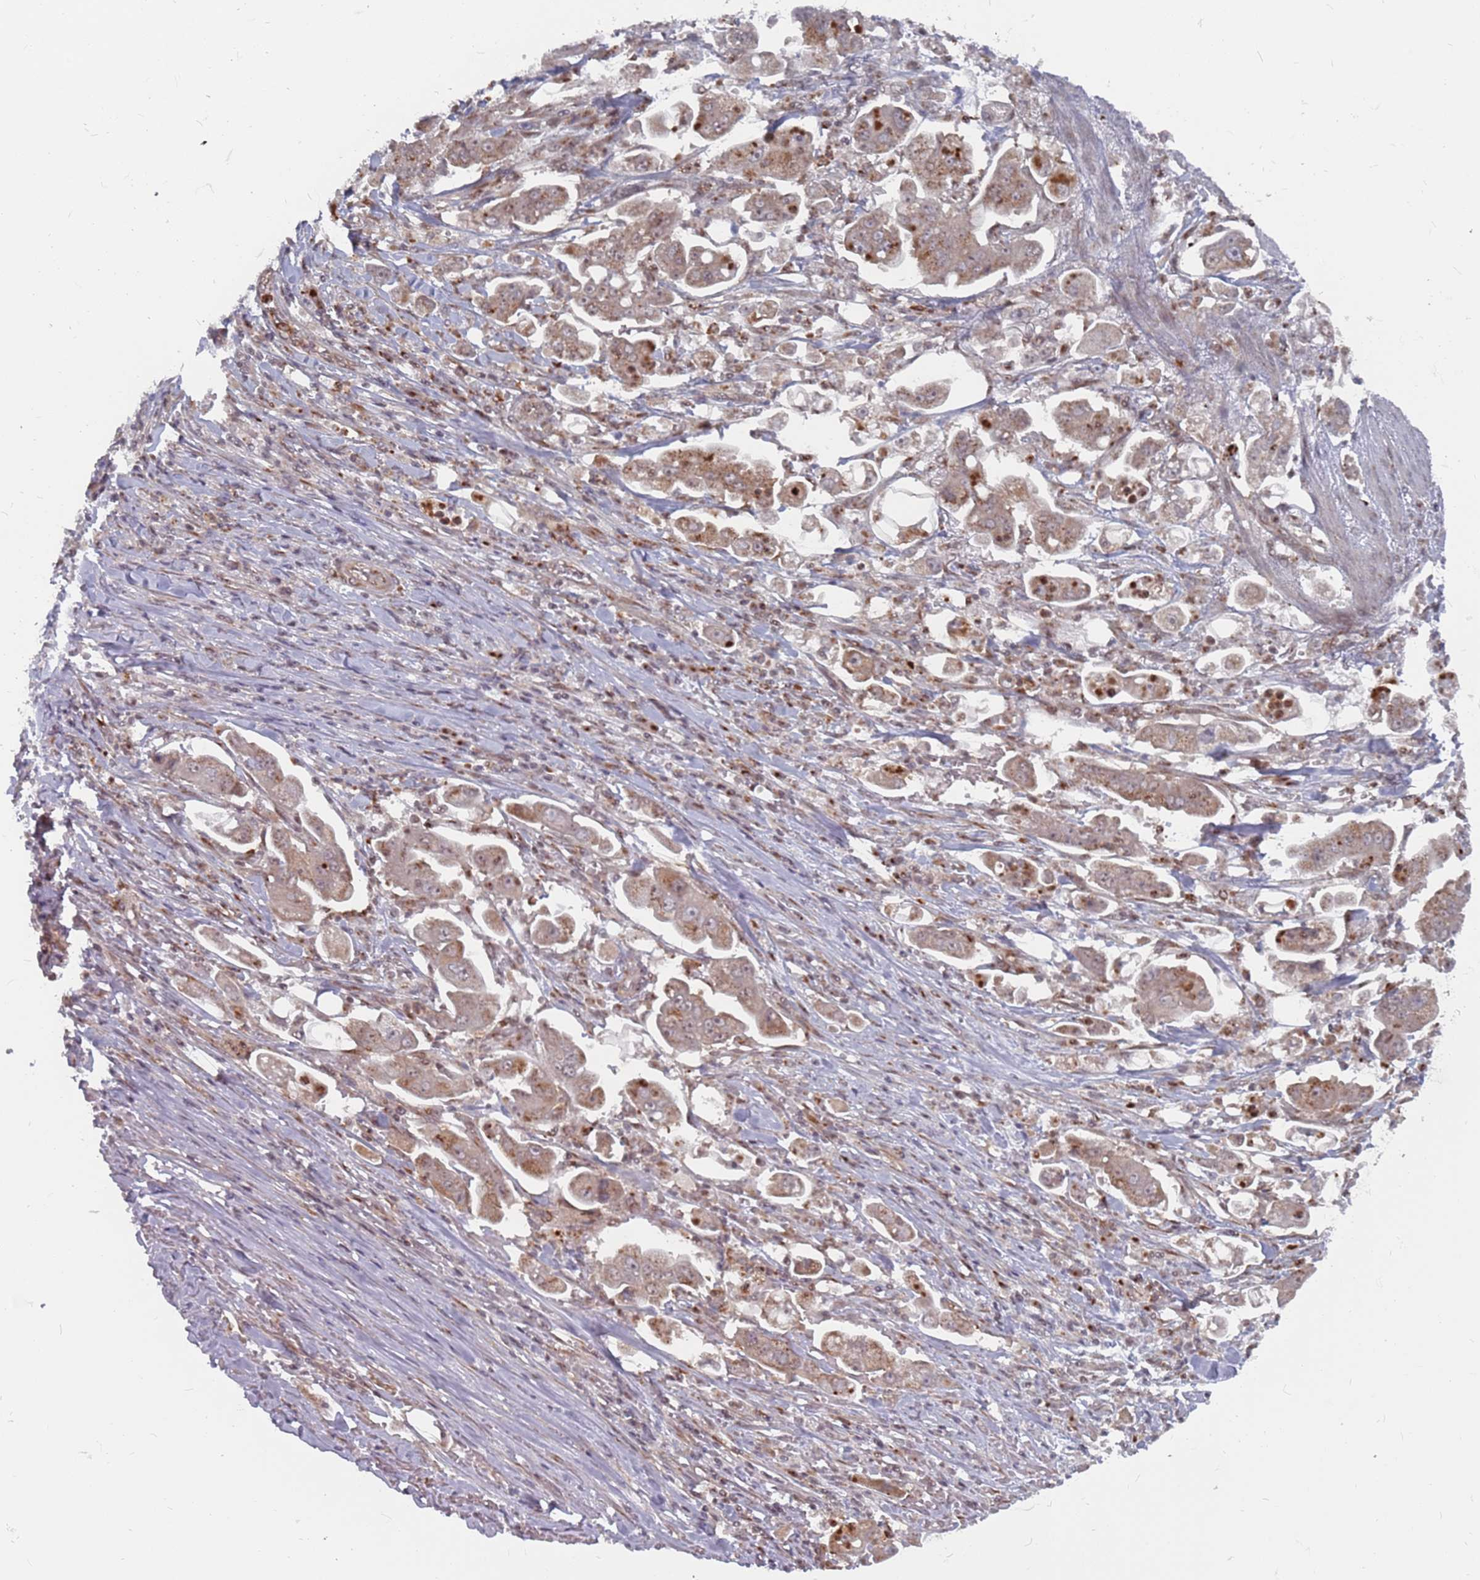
{"staining": {"intensity": "moderate", "quantity": "25%-75%", "location": "cytoplasmic/membranous"}, "tissue": "stomach cancer", "cell_type": "Tumor cells", "image_type": "cancer", "snomed": [{"axis": "morphology", "description": "Adenocarcinoma, NOS"}, {"axis": "topography", "description": "Stomach"}], "caption": "A histopathology image showing moderate cytoplasmic/membranous expression in about 25%-75% of tumor cells in stomach cancer (adenocarcinoma), as visualized by brown immunohistochemical staining.", "gene": "FMO4", "patient": {"sex": "male", "age": 62}}